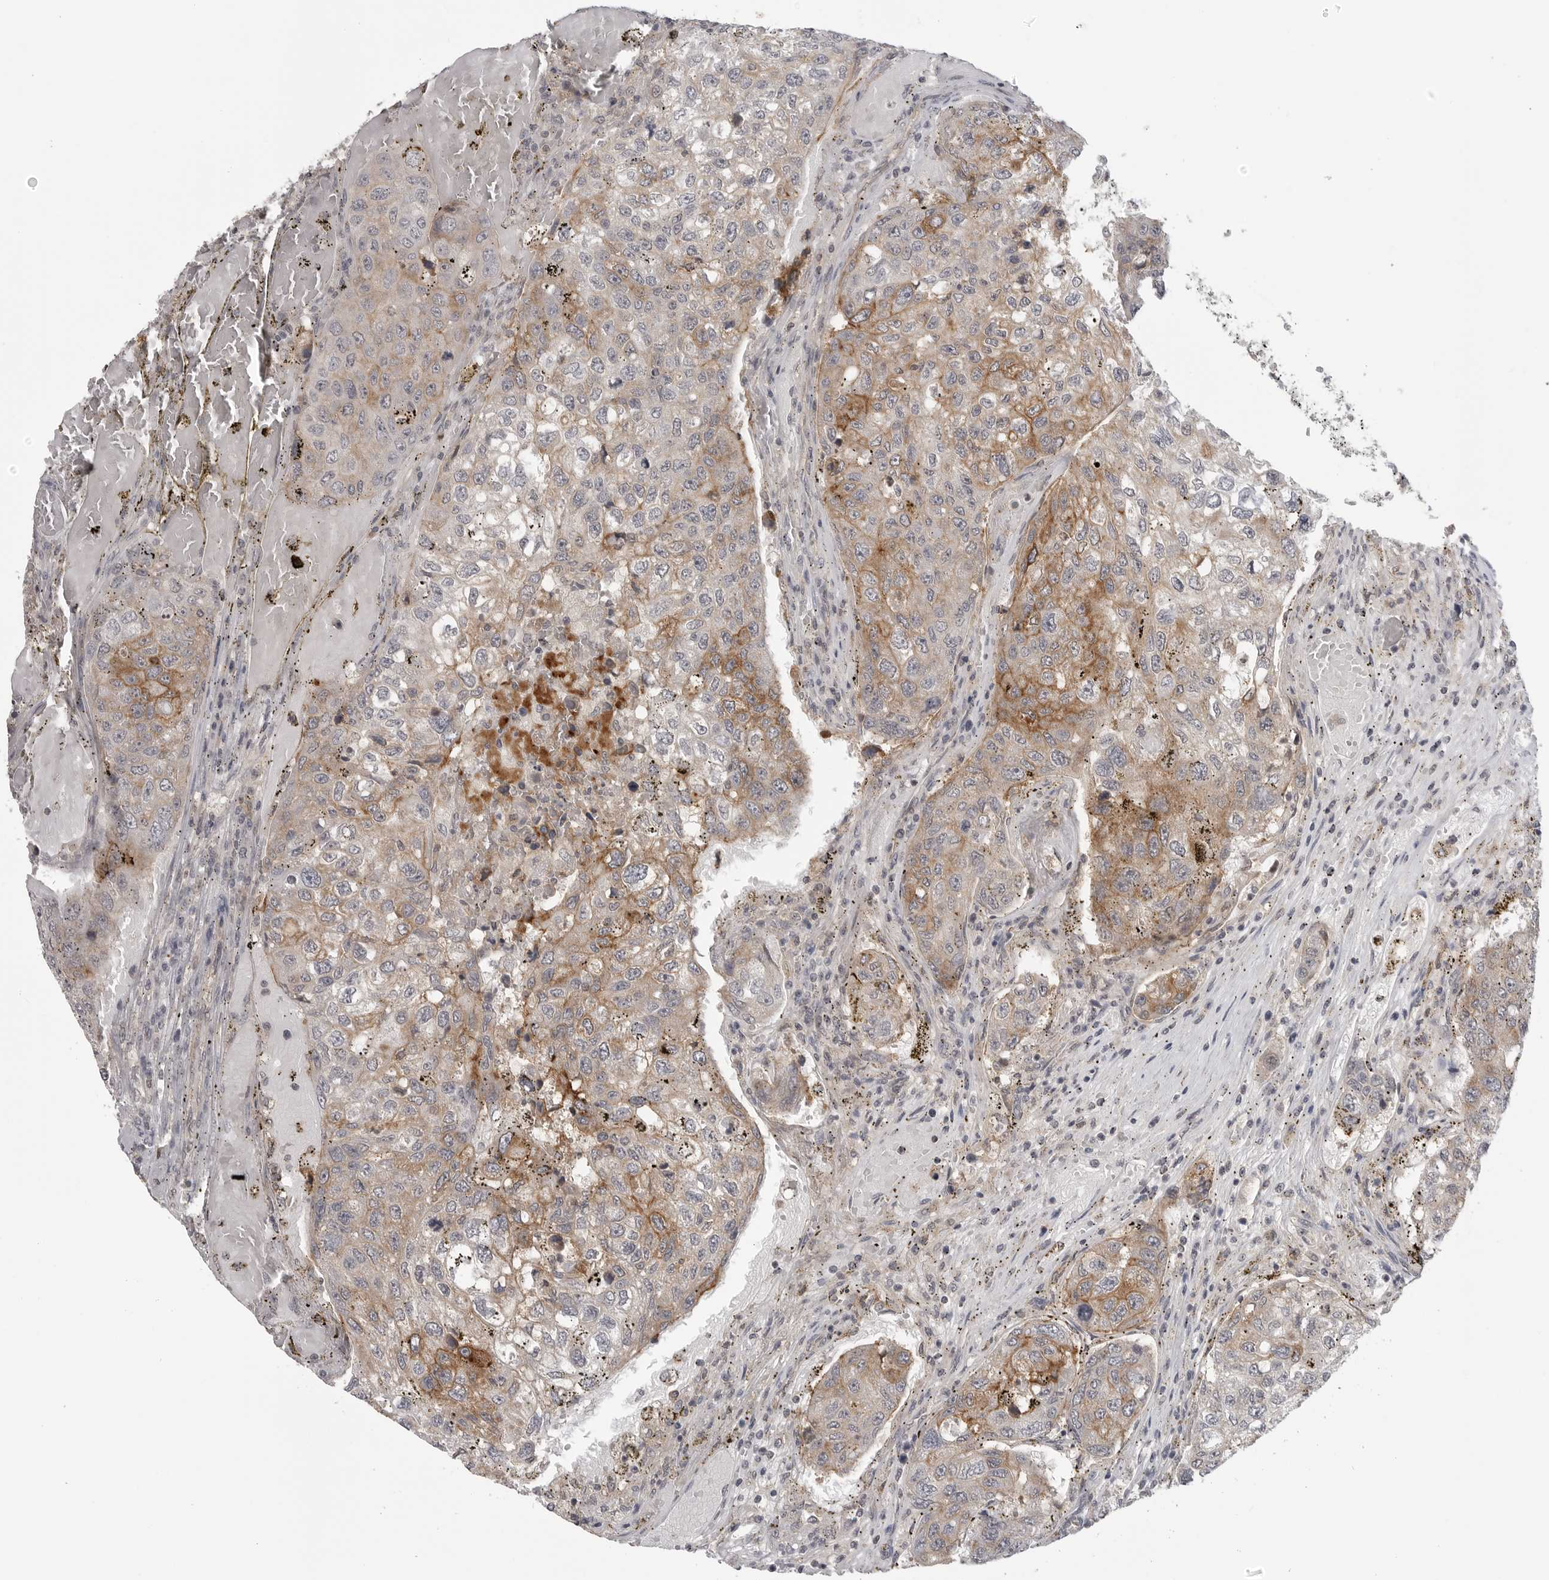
{"staining": {"intensity": "moderate", "quantity": "25%-75%", "location": "cytoplasmic/membranous"}, "tissue": "urothelial cancer", "cell_type": "Tumor cells", "image_type": "cancer", "snomed": [{"axis": "morphology", "description": "Urothelial carcinoma, High grade"}, {"axis": "topography", "description": "Lymph node"}, {"axis": "topography", "description": "Urinary bladder"}], "caption": "Human urothelial carcinoma (high-grade) stained for a protein (brown) reveals moderate cytoplasmic/membranous positive positivity in about 25%-75% of tumor cells.", "gene": "IFNGR1", "patient": {"sex": "male", "age": 51}}